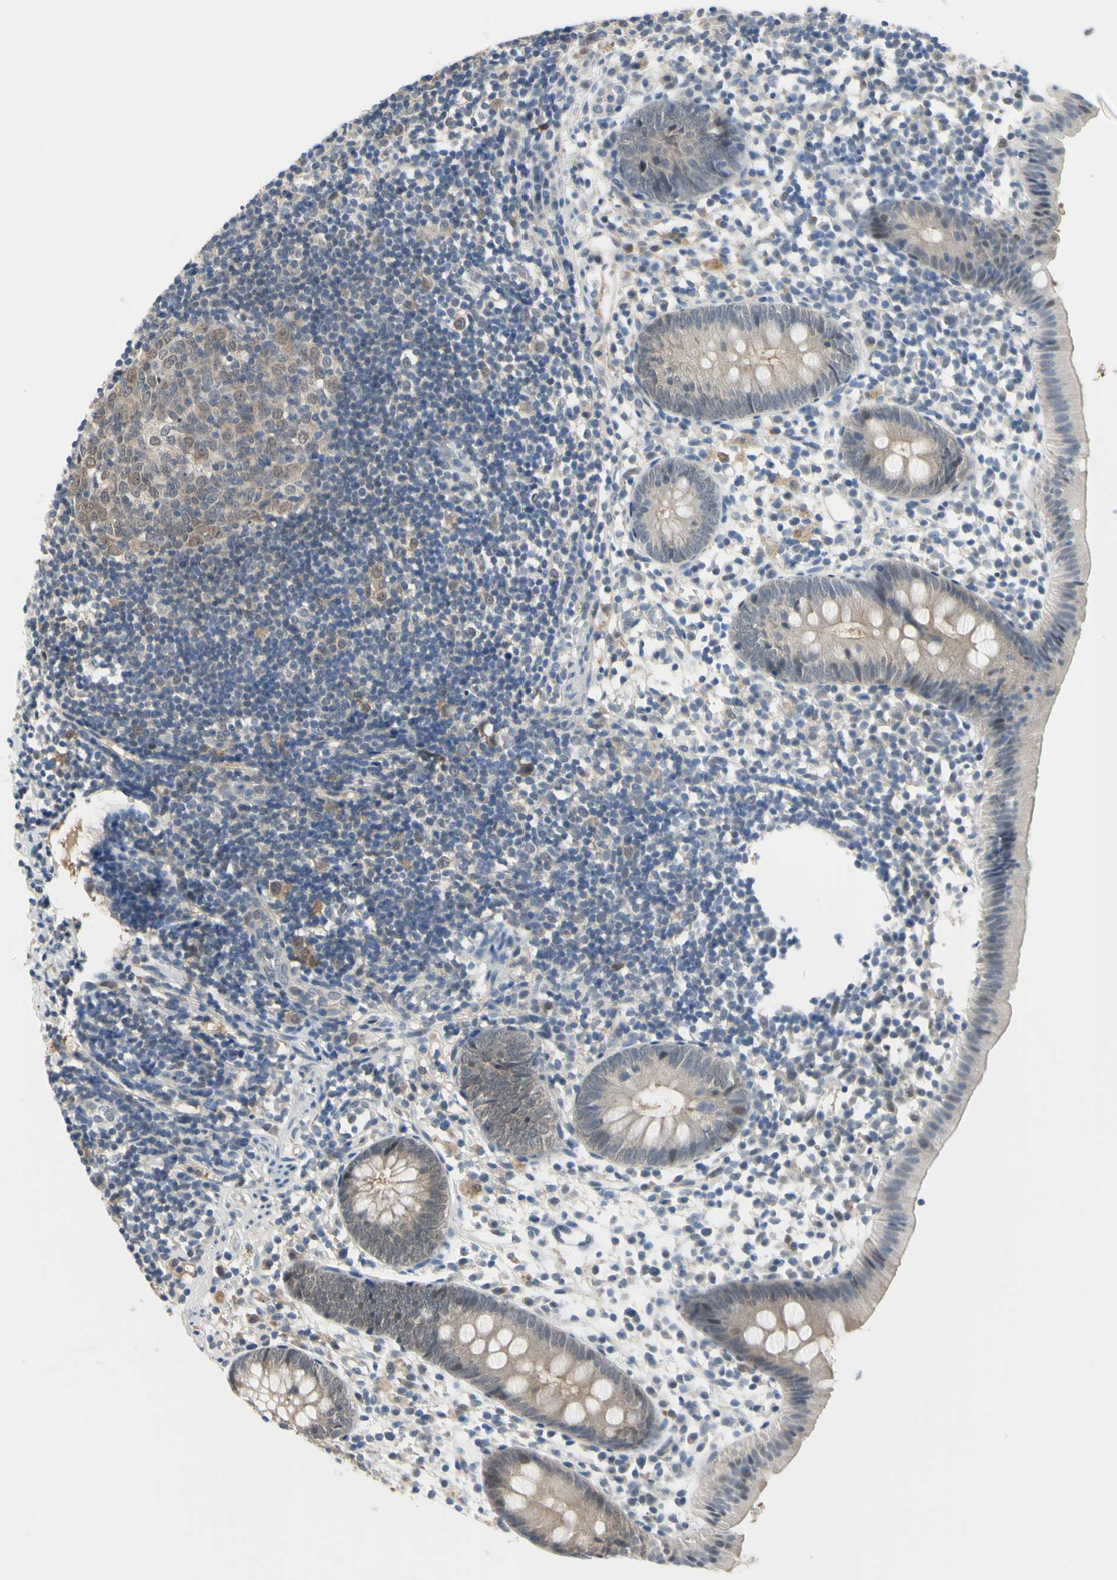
{"staining": {"intensity": "weak", "quantity": ">75%", "location": "cytoplasmic/membranous"}, "tissue": "appendix", "cell_type": "Glandular cells", "image_type": "normal", "snomed": [{"axis": "morphology", "description": "Normal tissue, NOS"}, {"axis": "topography", "description": "Appendix"}], "caption": "DAB immunohistochemical staining of unremarkable human appendix exhibits weak cytoplasmic/membranous protein staining in about >75% of glandular cells.", "gene": "HSPA4", "patient": {"sex": "female", "age": 20}}